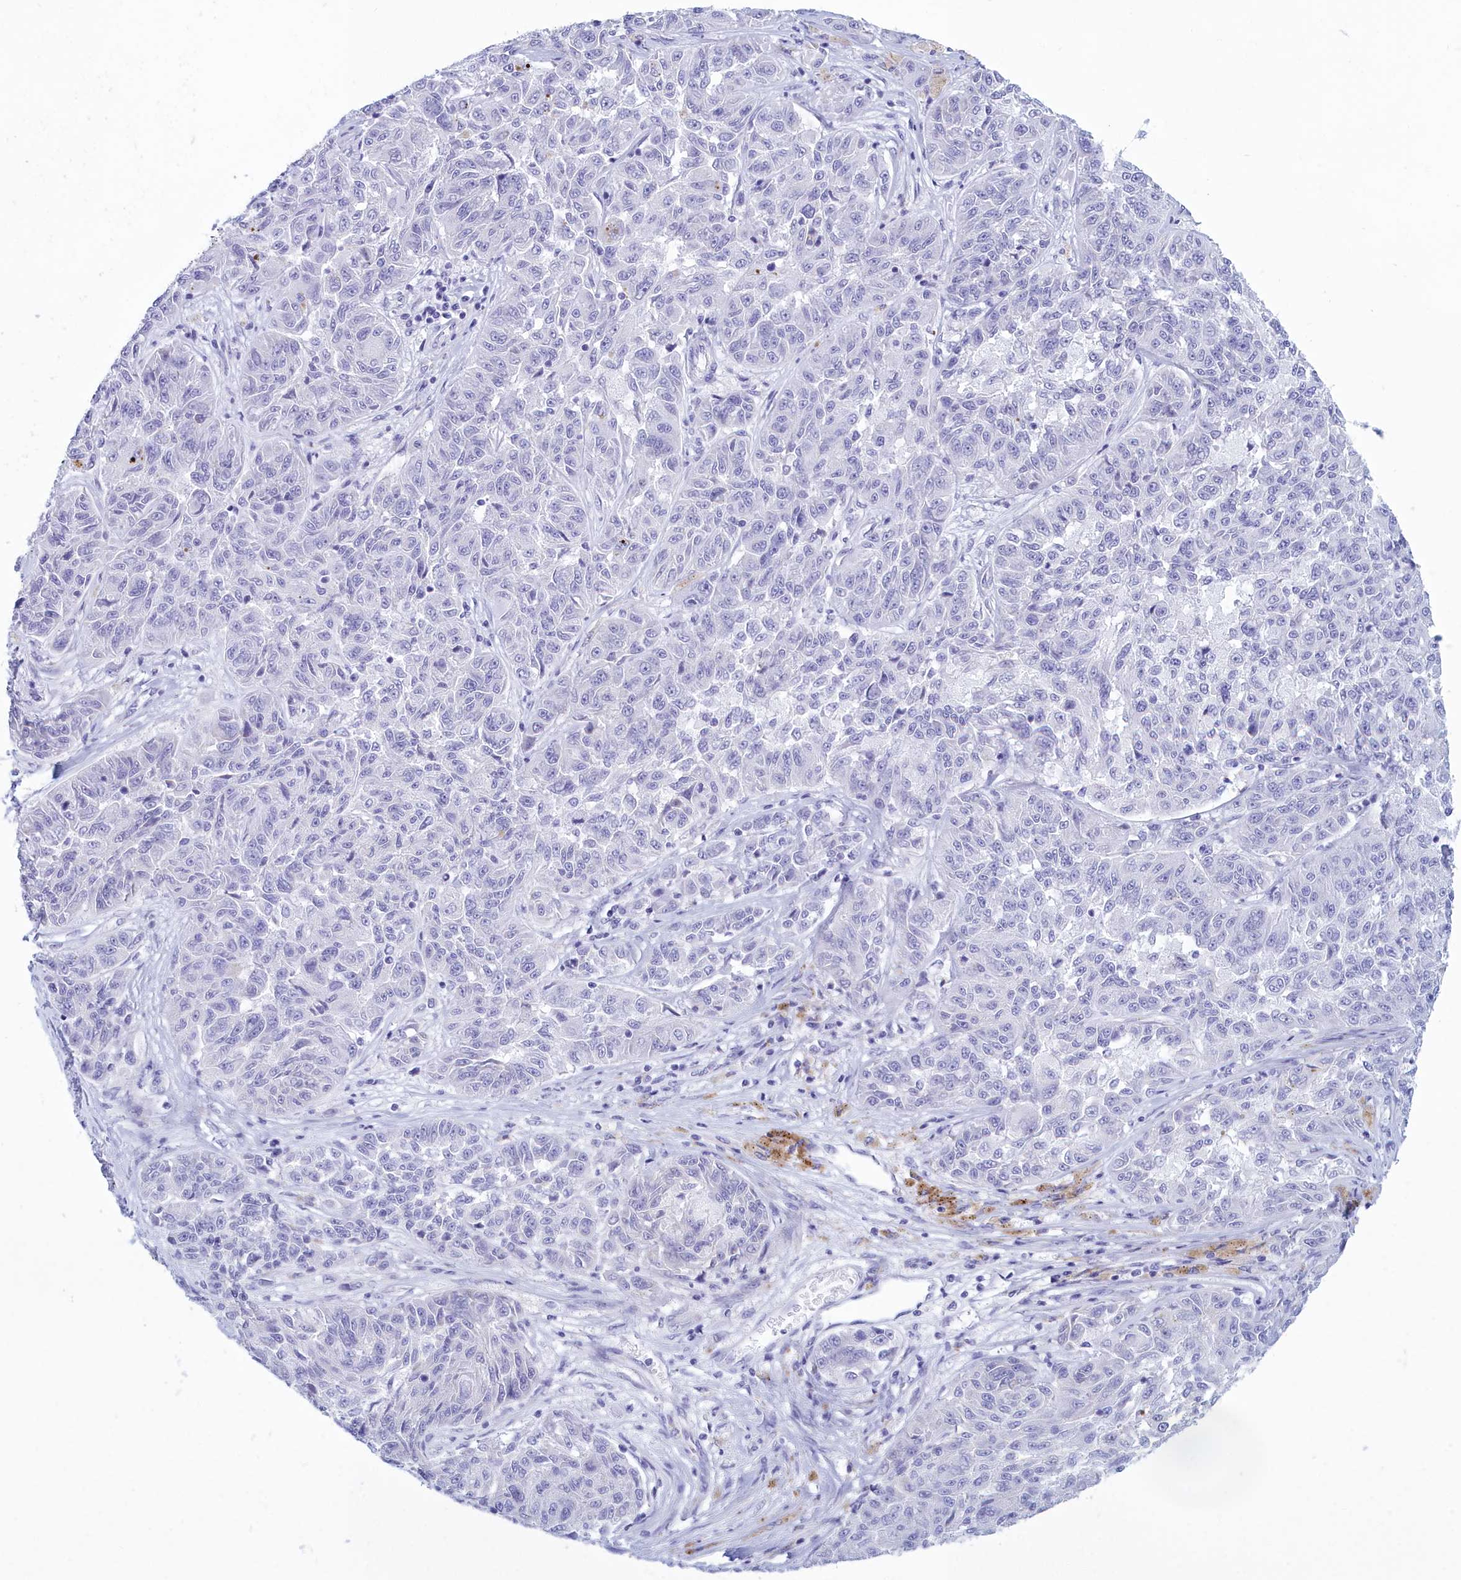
{"staining": {"intensity": "negative", "quantity": "none", "location": "none"}, "tissue": "melanoma", "cell_type": "Tumor cells", "image_type": "cancer", "snomed": [{"axis": "morphology", "description": "Malignant melanoma, NOS"}, {"axis": "topography", "description": "Skin"}], "caption": "Malignant melanoma was stained to show a protein in brown. There is no significant staining in tumor cells. Nuclei are stained in blue.", "gene": "TMEM97", "patient": {"sex": "male", "age": 53}}